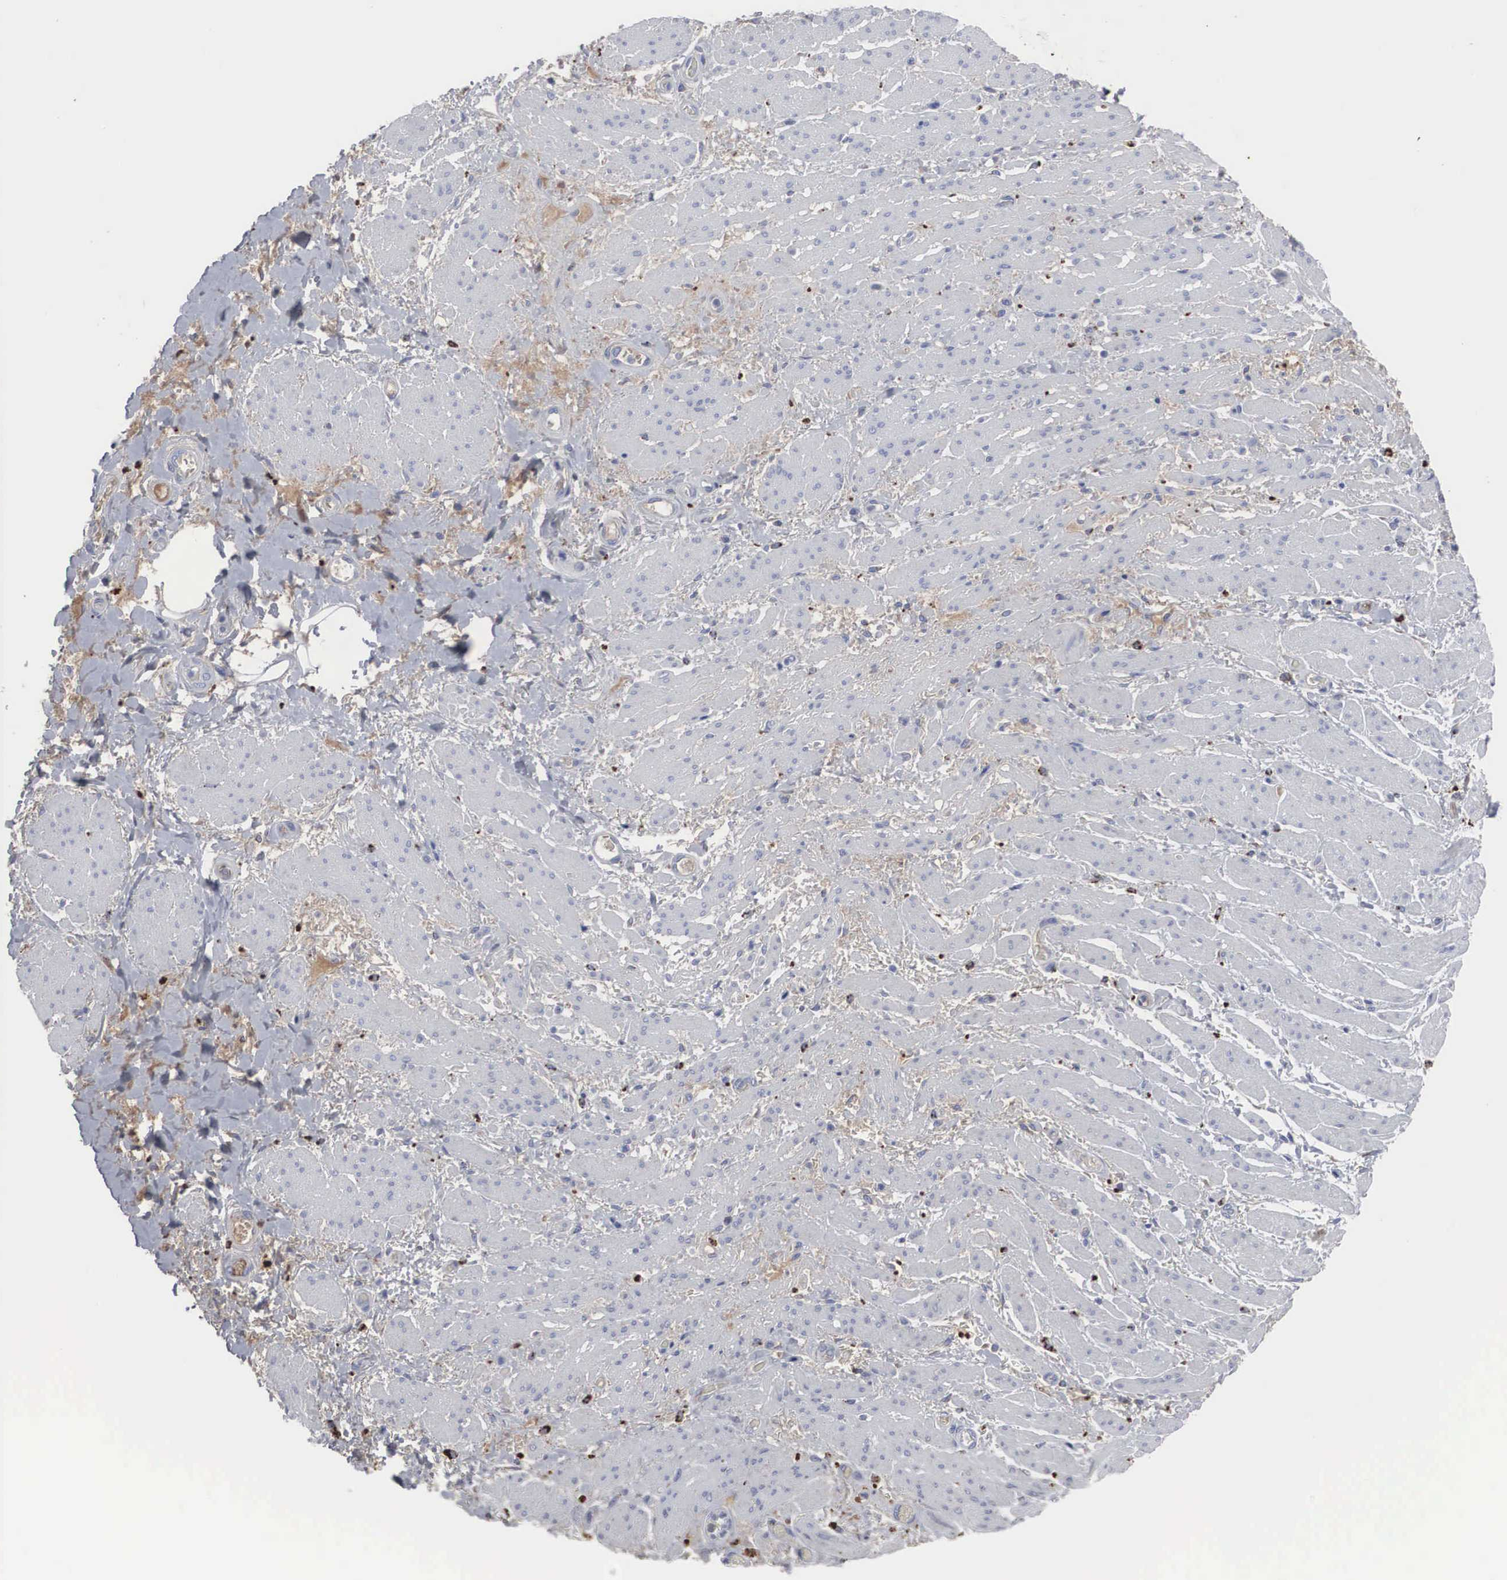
{"staining": {"intensity": "moderate", "quantity": ">75%", "location": "cytoplasmic/membranous"}, "tissue": "stomach cancer", "cell_type": "Tumor cells", "image_type": "cancer", "snomed": [{"axis": "morphology", "description": "Adenocarcinoma, NOS"}, {"axis": "topography", "description": "Pancreas"}, {"axis": "topography", "description": "Stomach, upper"}], "caption": "Brown immunohistochemical staining in stomach cancer shows moderate cytoplasmic/membranous expression in approximately >75% of tumor cells.", "gene": "LGALS3BP", "patient": {"sex": "male", "age": 77}}